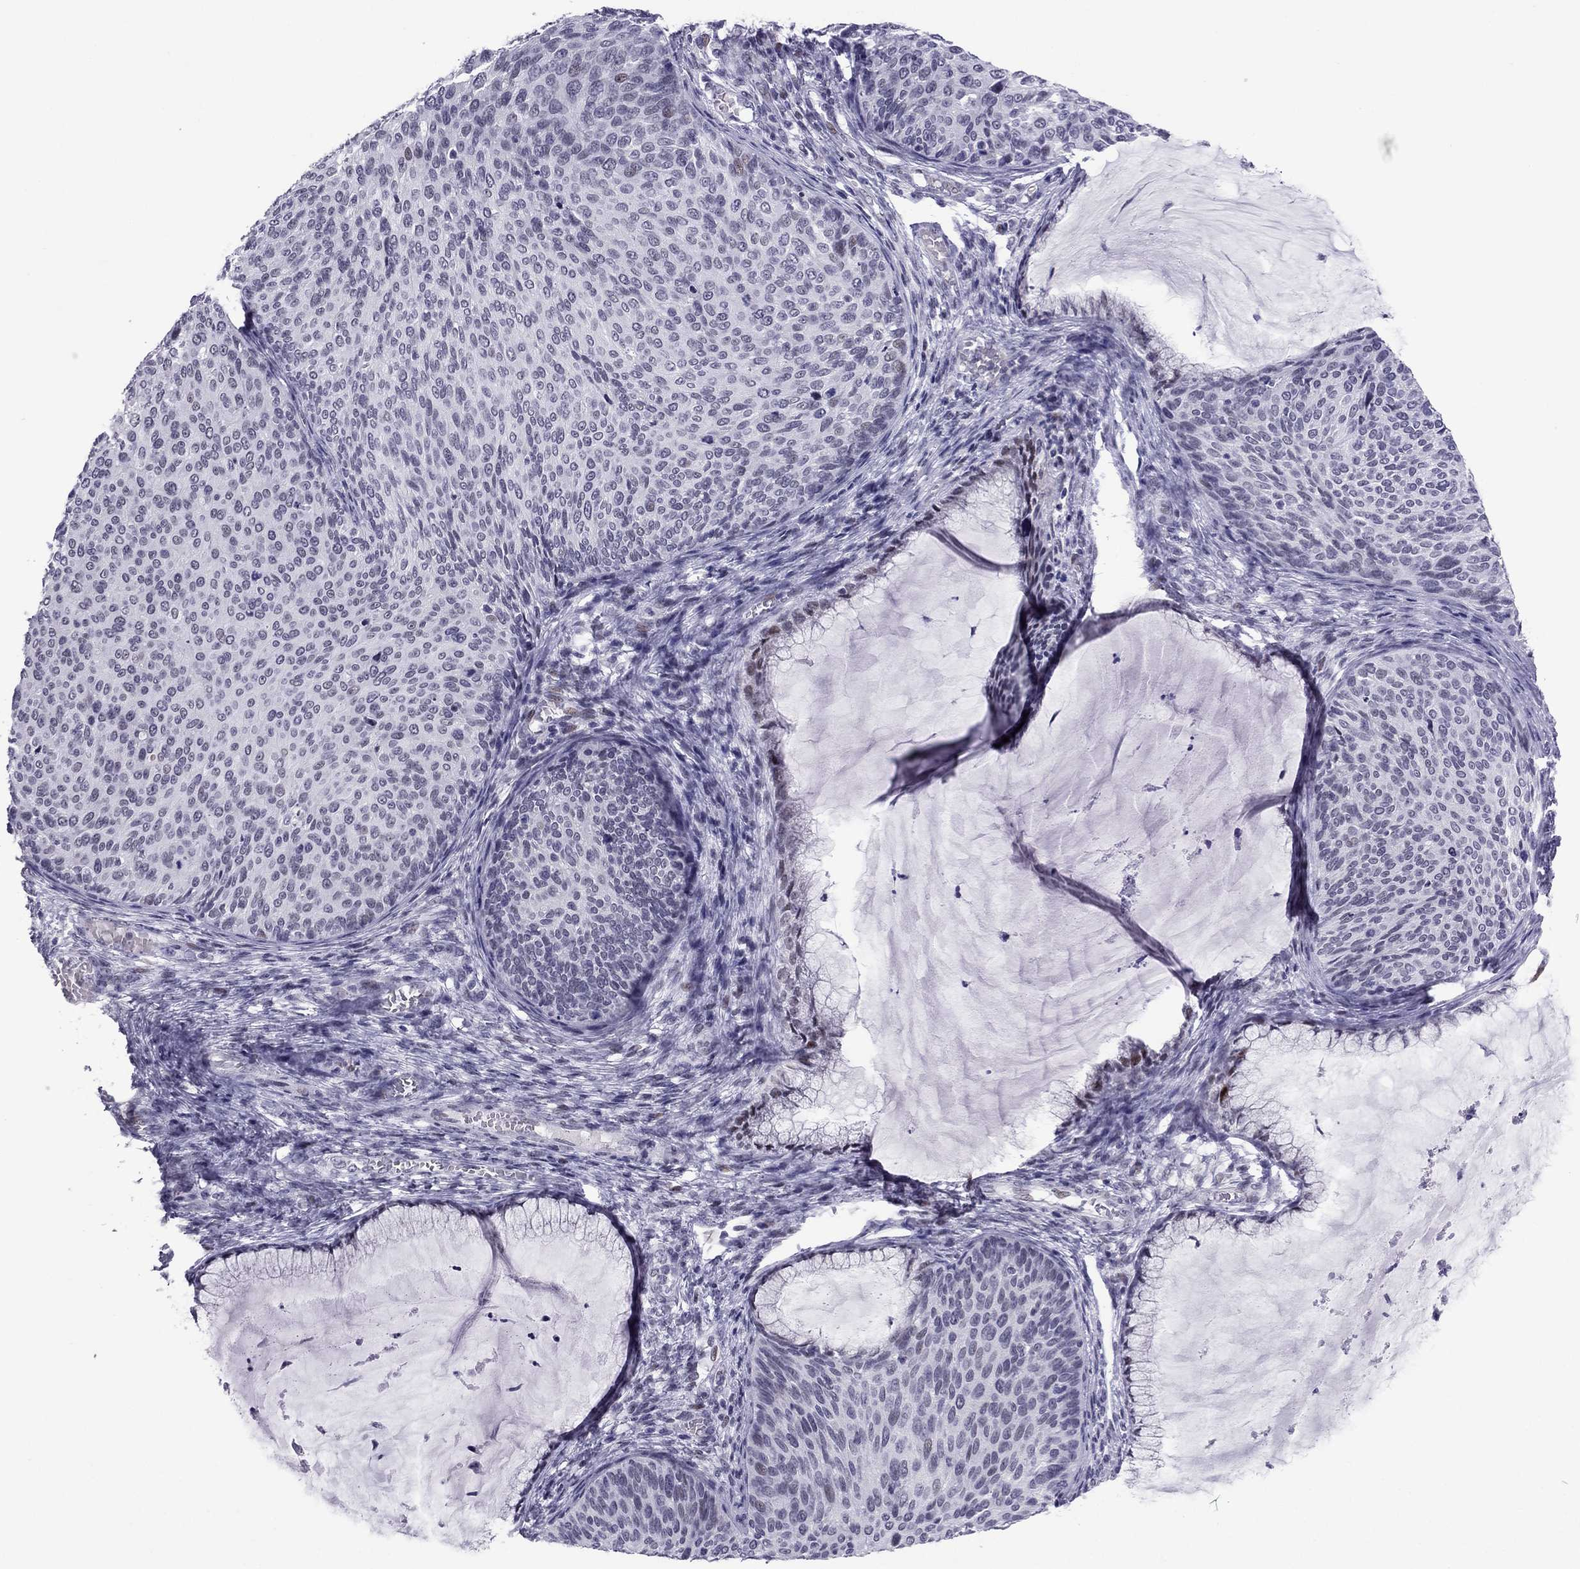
{"staining": {"intensity": "negative", "quantity": "none", "location": "none"}, "tissue": "cervical cancer", "cell_type": "Tumor cells", "image_type": "cancer", "snomed": [{"axis": "morphology", "description": "Squamous cell carcinoma, NOS"}, {"axis": "topography", "description": "Cervix"}], "caption": "Cervical cancer was stained to show a protein in brown. There is no significant expression in tumor cells.", "gene": "MYLK3", "patient": {"sex": "female", "age": 36}}